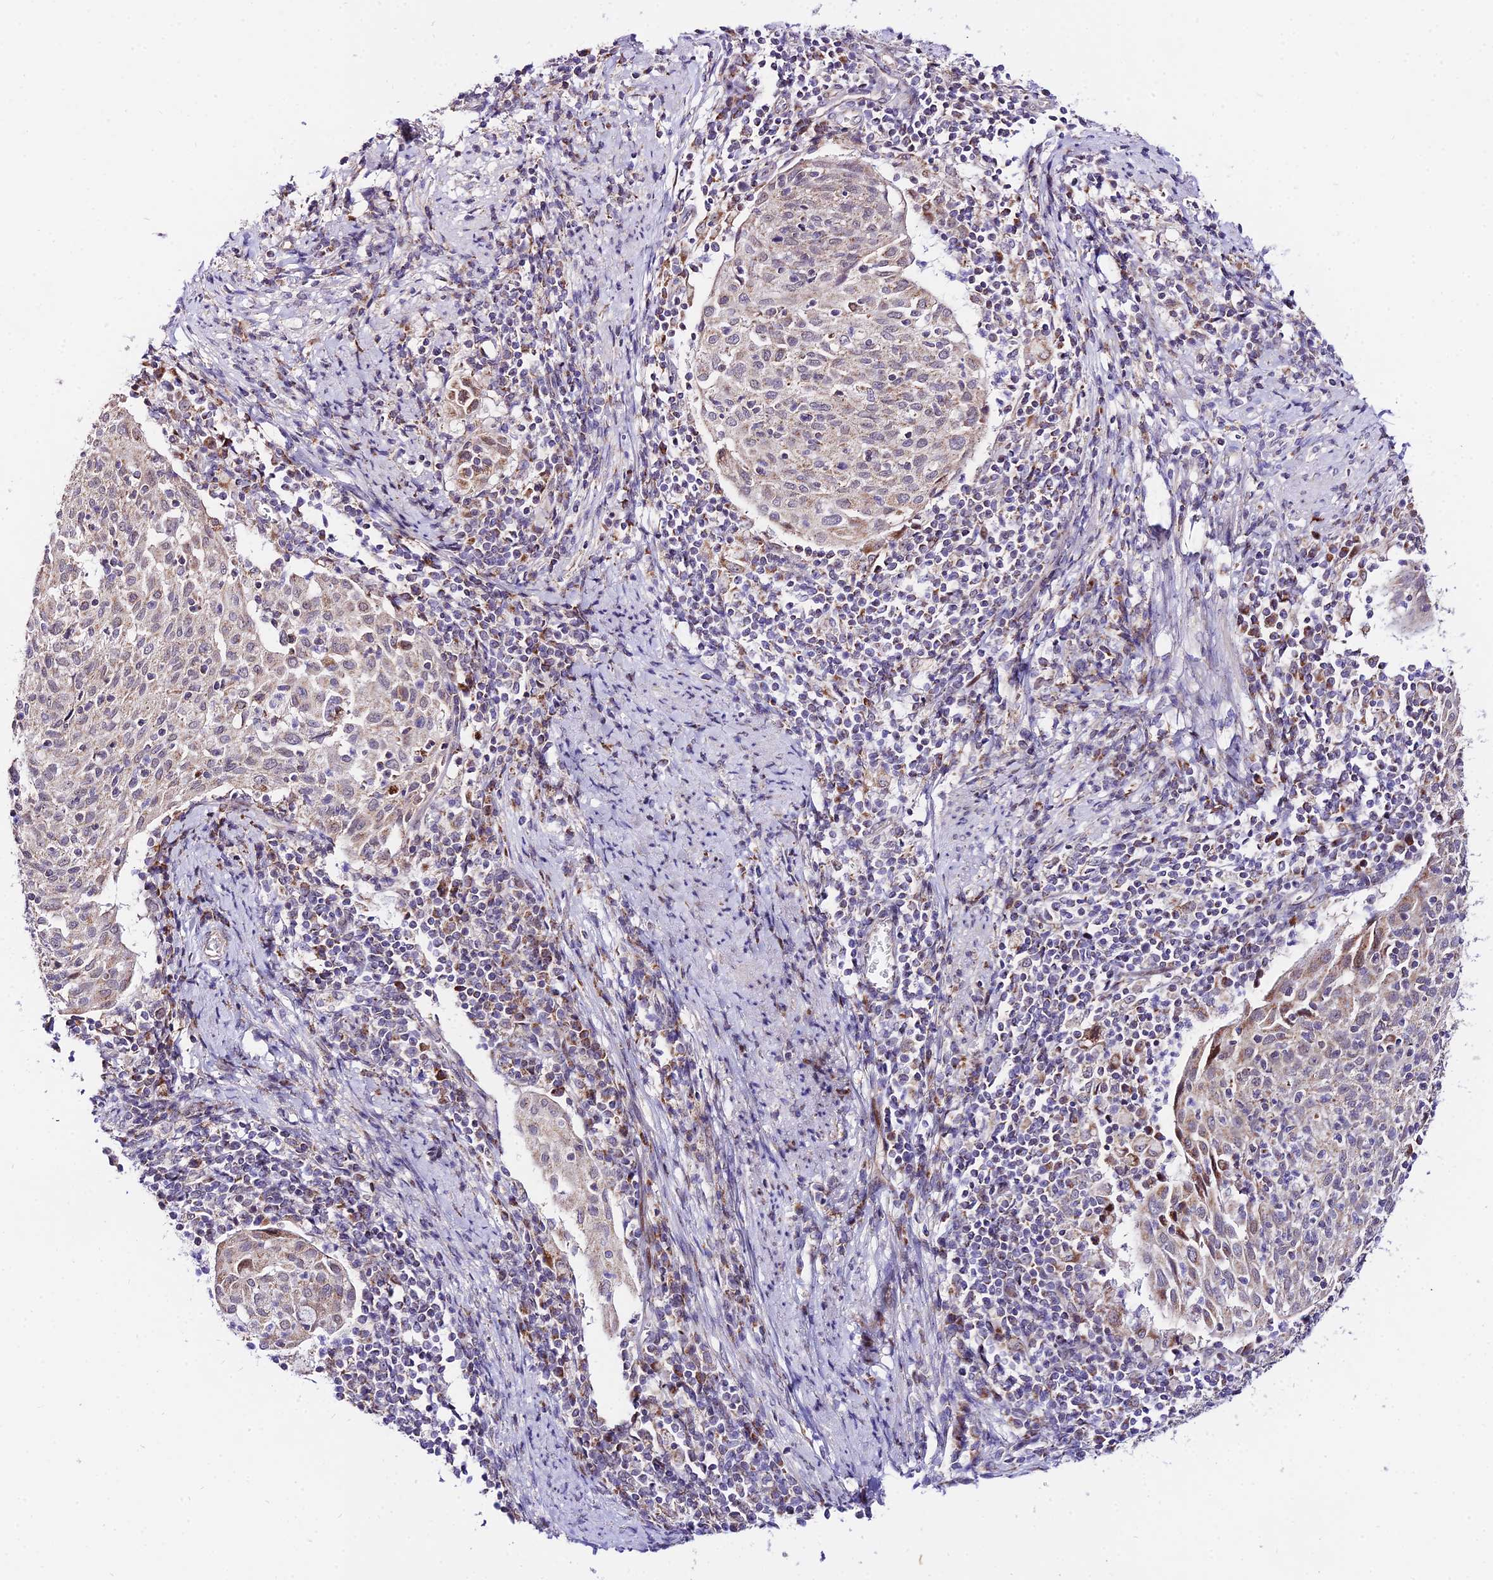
{"staining": {"intensity": "weak", "quantity": "25%-75%", "location": "cytoplasmic/membranous"}, "tissue": "cervical cancer", "cell_type": "Tumor cells", "image_type": "cancer", "snomed": [{"axis": "morphology", "description": "Squamous cell carcinoma, NOS"}, {"axis": "topography", "description": "Cervix"}], "caption": "Immunohistochemical staining of human cervical squamous cell carcinoma displays low levels of weak cytoplasmic/membranous protein positivity in approximately 25%-75% of tumor cells.", "gene": "ATP5PB", "patient": {"sex": "female", "age": 52}}